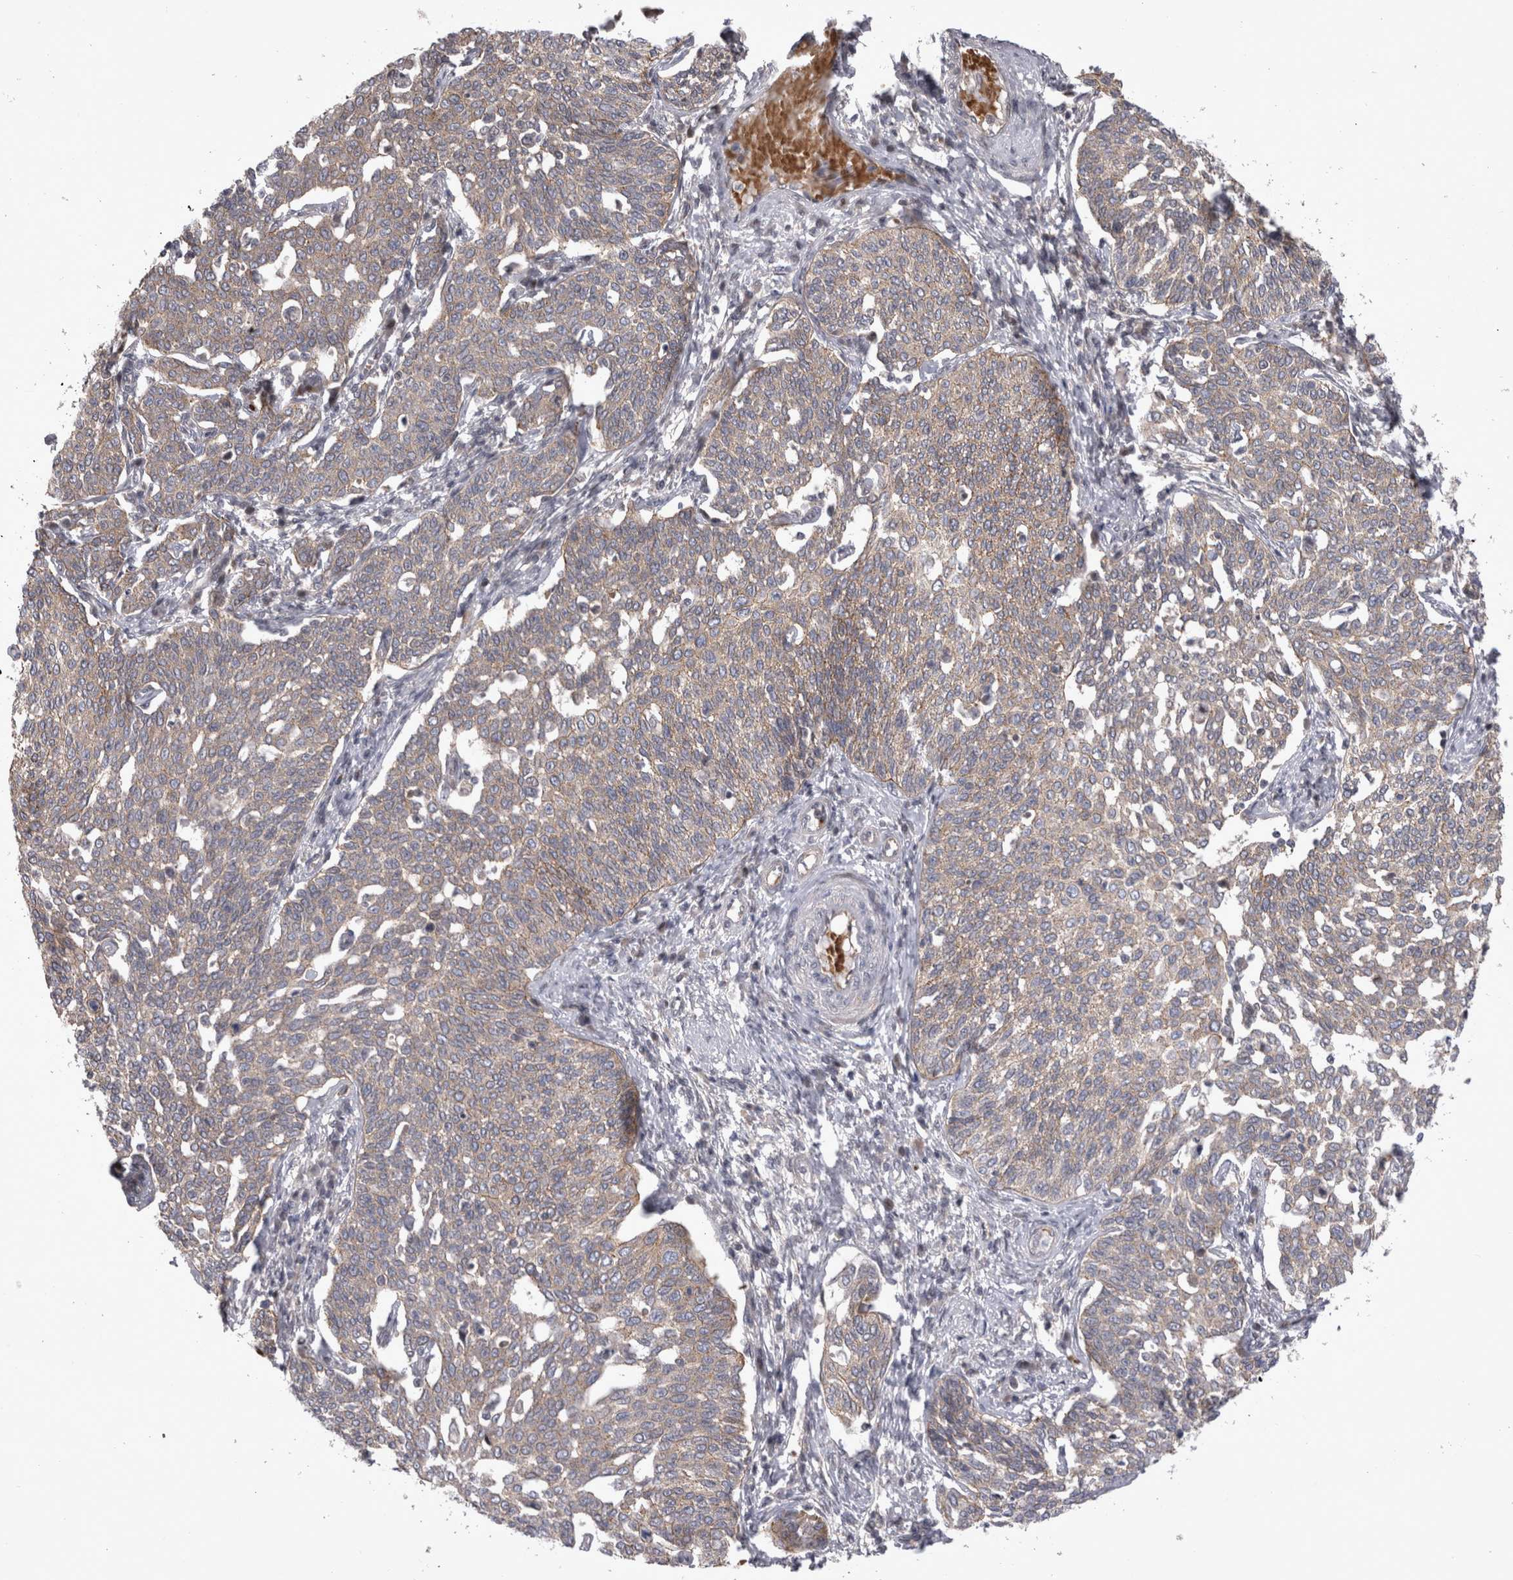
{"staining": {"intensity": "negative", "quantity": "none", "location": "none"}, "tissue": "cervical cancer", "cell_type": "Tumor cells", "image_type": "cancer", "snomed": [{"axis": "morphology", "description": "Squamous cell carcinoma, NOS"}, {"axis": "topography", "description": "Cervix"}], "caption": "This is an immunohistochemistry (IHC) micrograph of squamous cell carcinoma (cervical). There is no staining in tumor cells.", "gene": "NENF", "patient": {"sex": "female", "age": 34}}